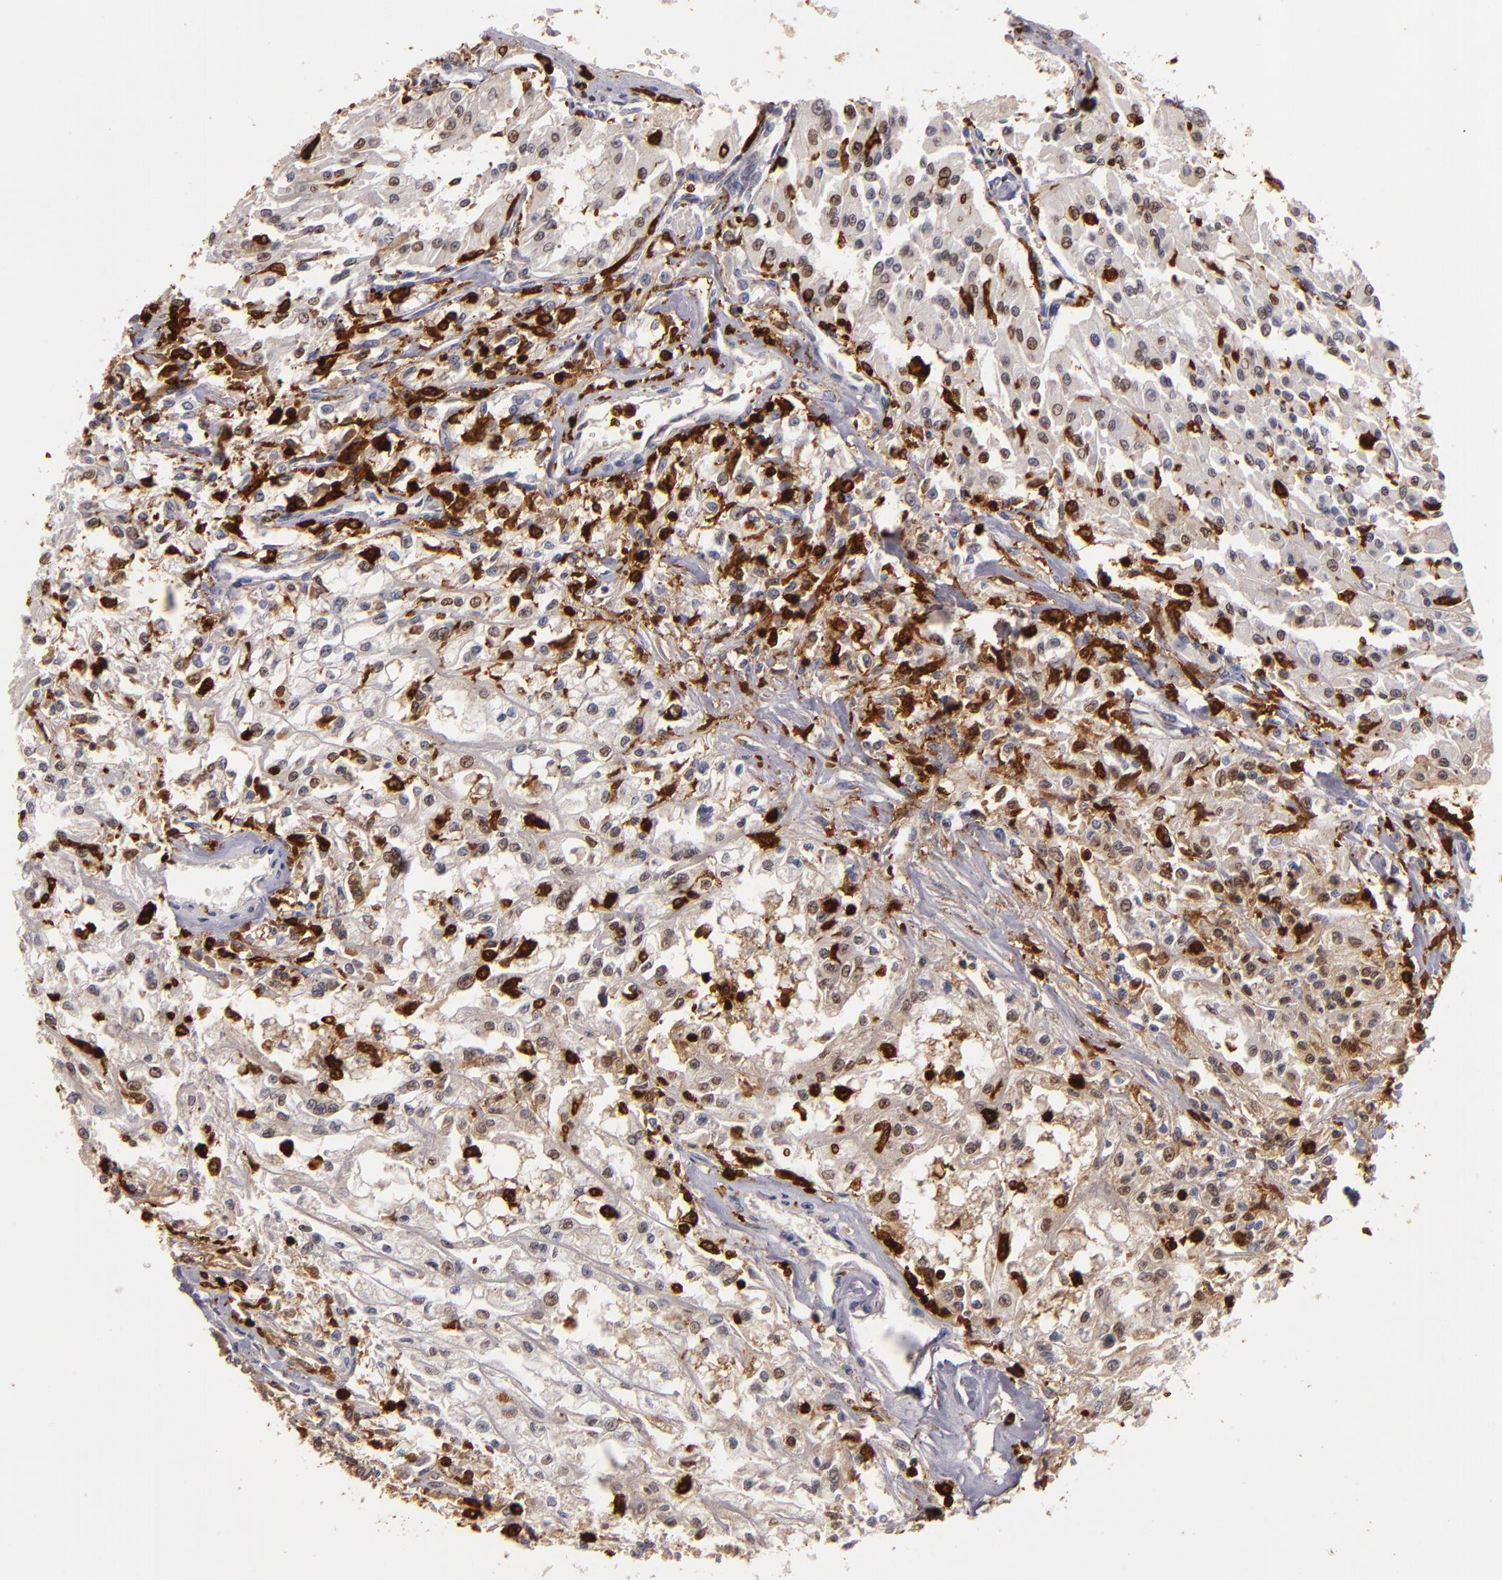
{"staining": {"intensity": "weak", "quantity": "25%-75%", "location": "cytoplasmic/membranous,nuclear"}, "tissue": "renal cancer", "cell_type": "Tumor cells", "image_type": "cancer", "snomed": [{"axis": "morphology", "description": "Adenocarcinoma, NOS"}, {"axis": "topography", "description": "Kidney"}], "caption": "IHC of renal adenocarcinoma displays low levels of weak cytoplasmic/membranous and nuclear staining in approximately 25%-75% of tumor cells.", "gene": "WAS", "patient": {"sex": "male", "age": 78}}